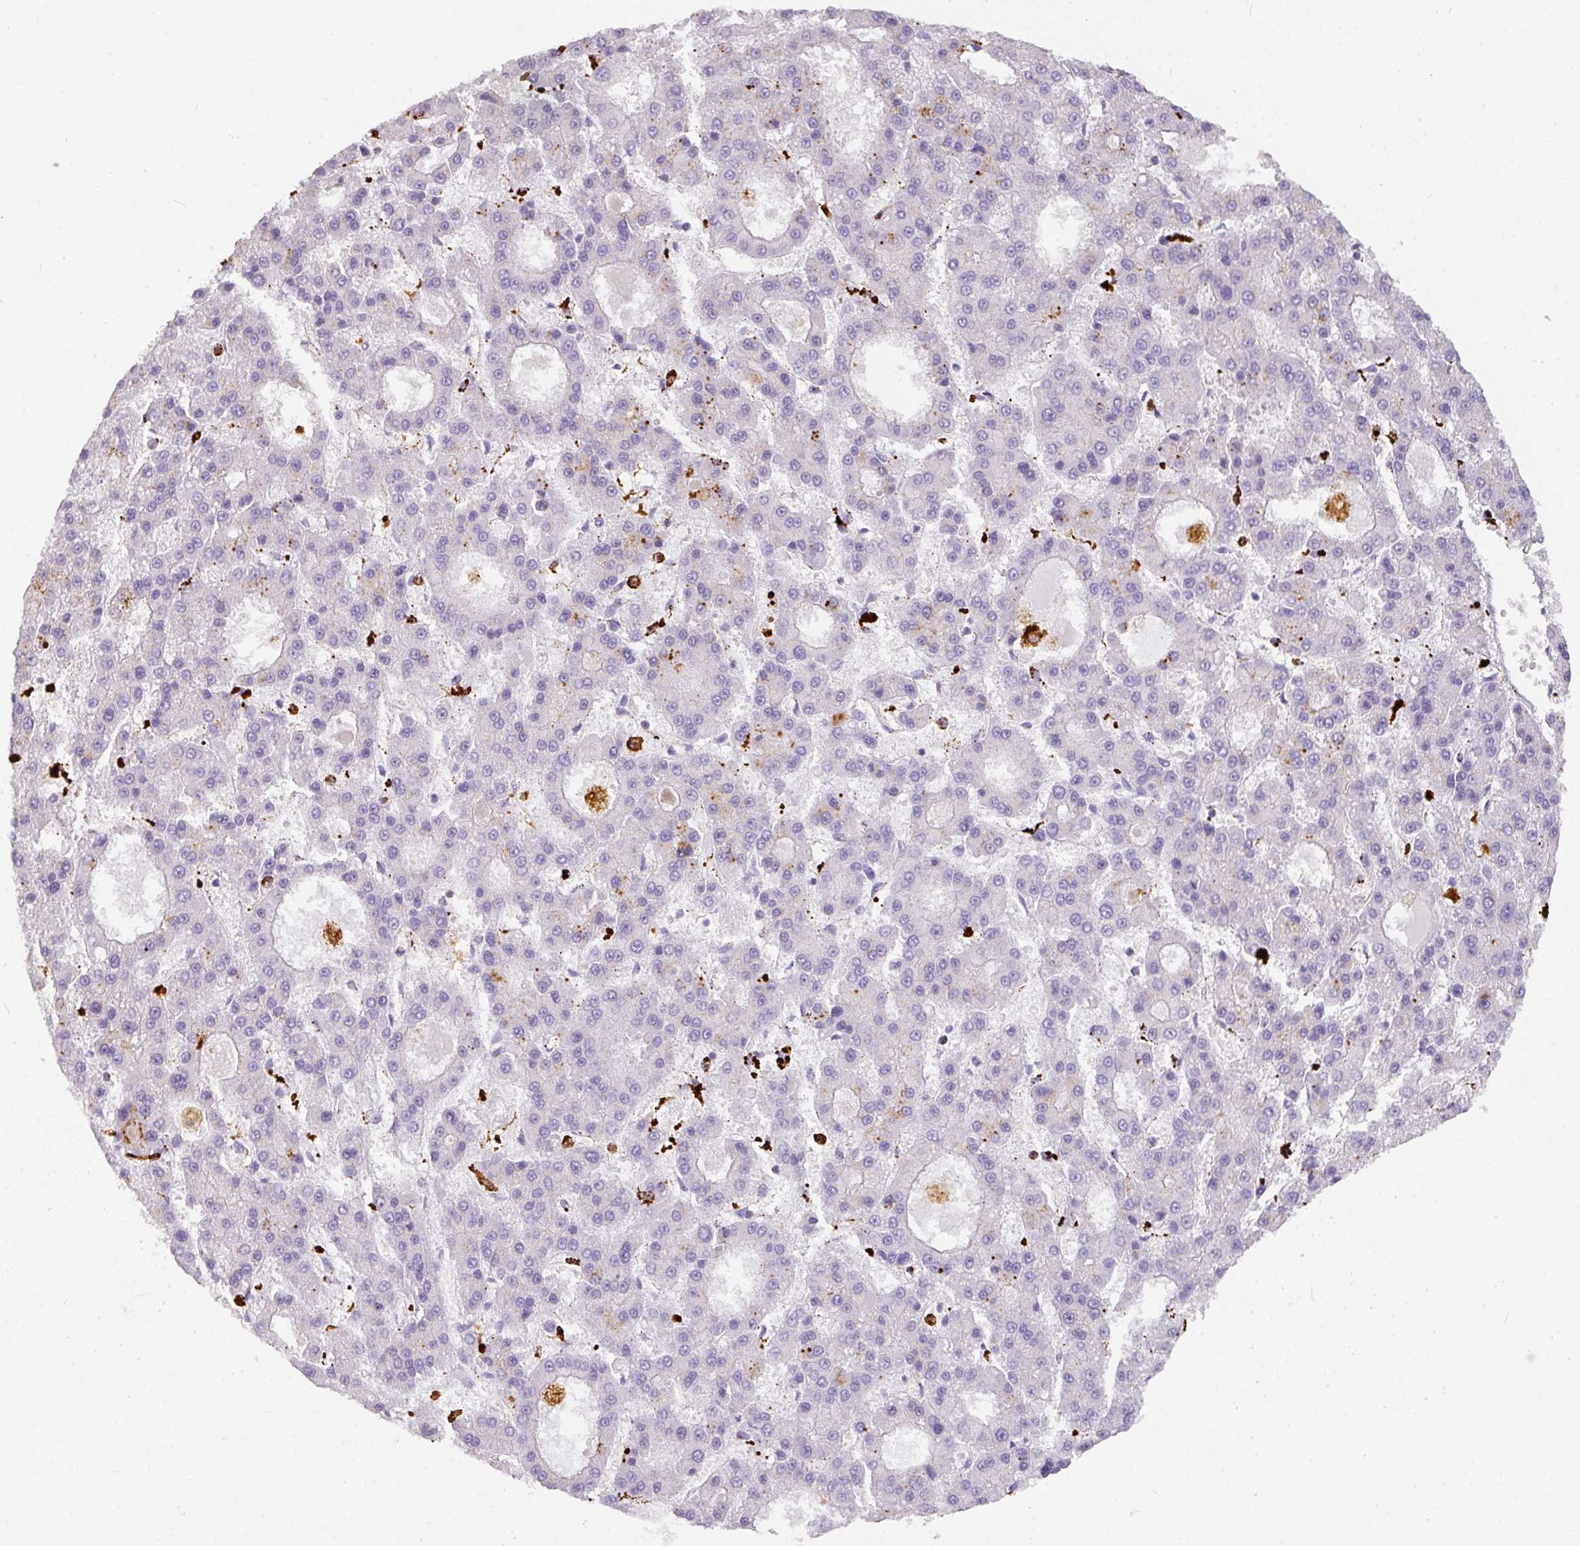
{"staining": {"intensity": "negative", "quantity": "none", "location": "none"}, "tissue": "liver cancer", "cell_type": "Tumor cells", "image_type": "cancer", "snomed": [{"axis": "morphology", "description": "Carcinoma, Hepatocellular, NOS"}, {"axis": "topography", "description": "Liver"}], "caption": "This is an immunohistochemistry (IHC) histopathology image of human liver hepatocellular carcinoma. There is no positivity in tumor cells.", "gene": "MMACHC", "patient": {"sex": "male", "age": 70}}